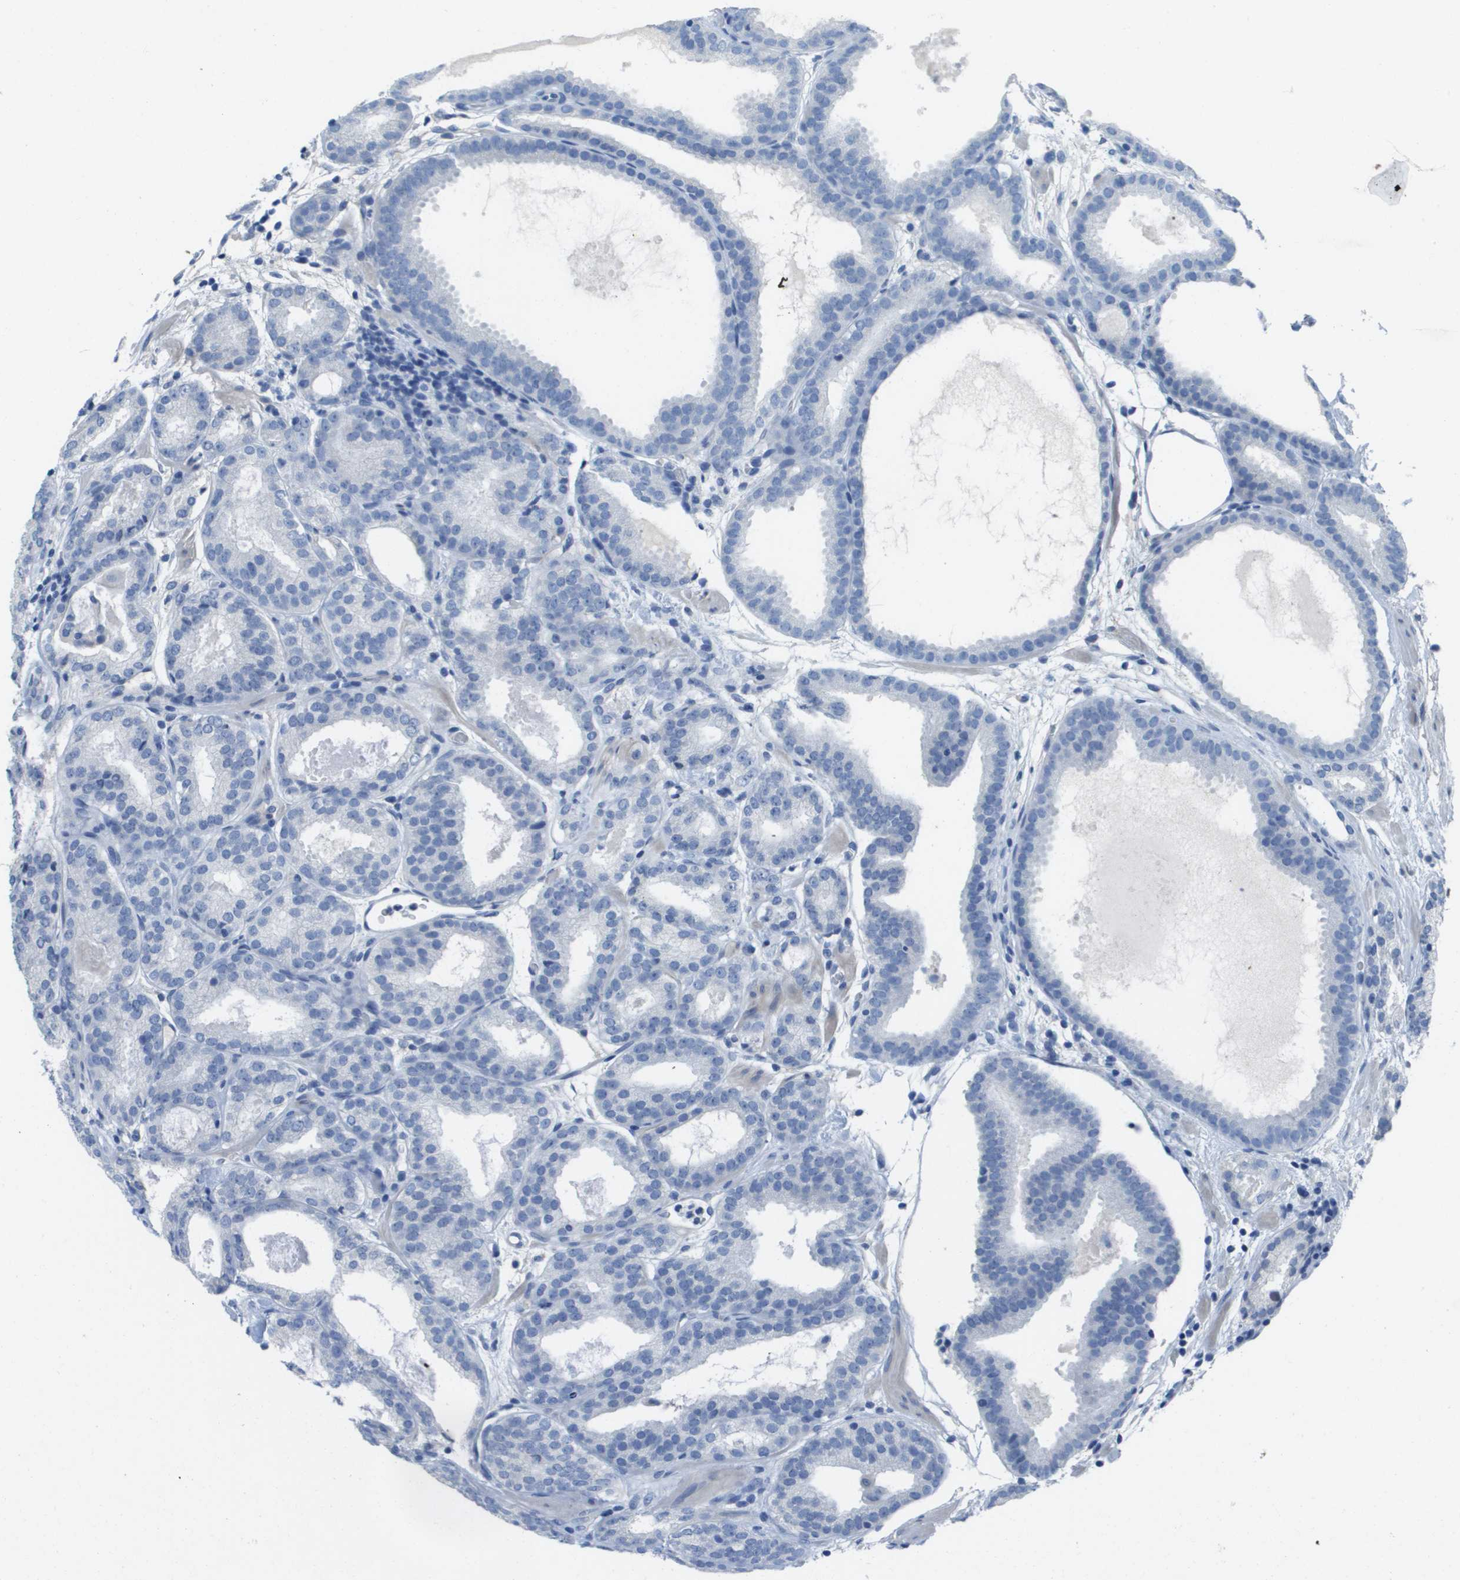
{"staining": {"intensity": "negative", "quantity": "none", "location": "none"}, "tissue": "prostate cancer", "cell_type": "Tumor cells", "image_type": "cancer", "snomed": [{"axis": "morphology", "description": "Adenocarcinoma, Low grade"}, {"axis": "topography", "description": "Prostate"}], "caption": "Protein analysis of prostate low-grade adenocarcinoma shows no significant staining in tumor cells.", "gene": "NCS1", "patient": {"sex": "male", "age": 69}}